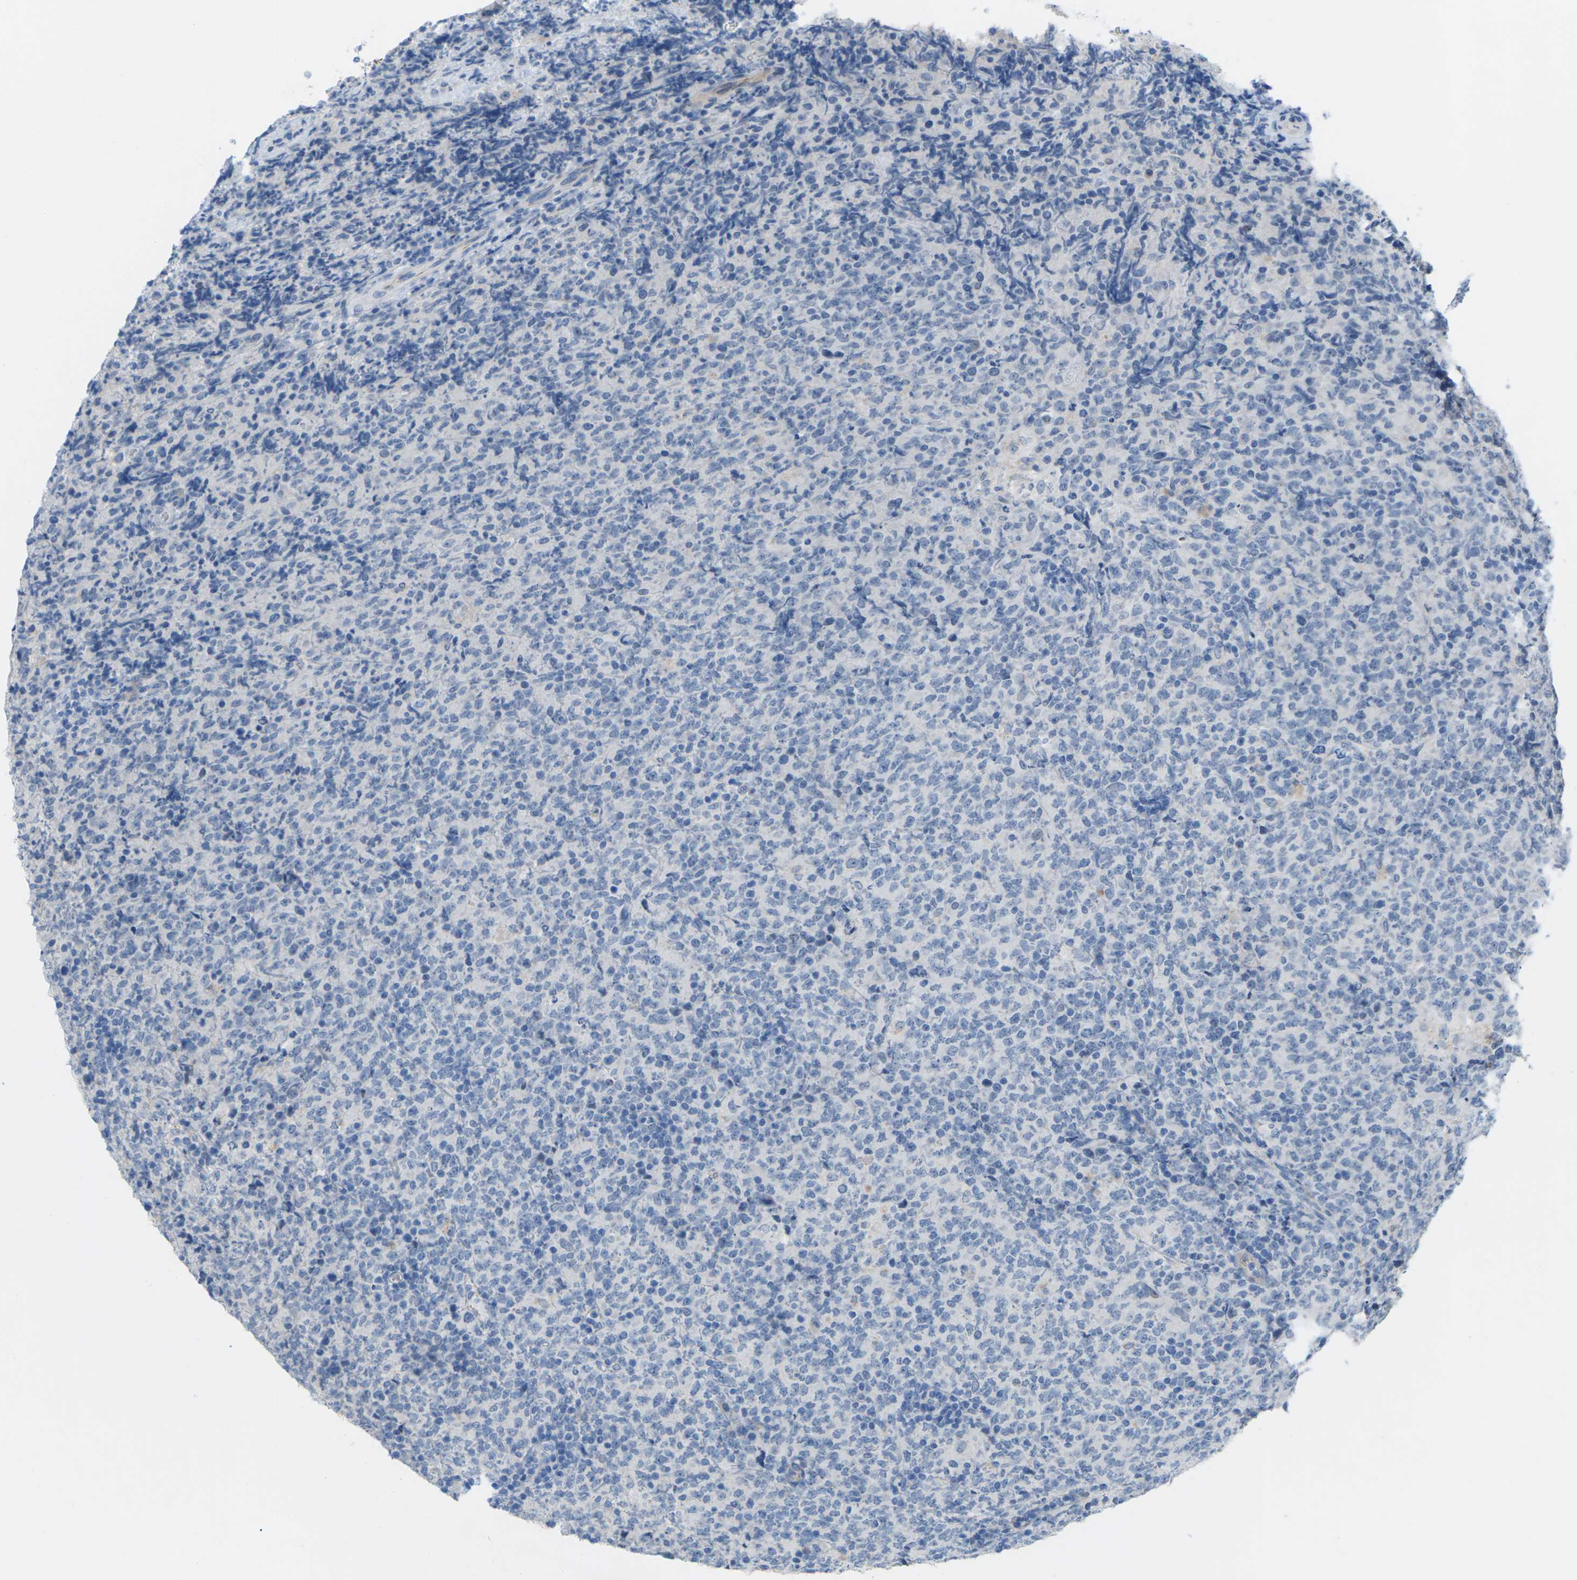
{"staining": {"intensity": "negative", "quantity": "none", "location": "none"}, "tissue": "lymphoma", "cell_type": "Tumor cells", "image_type": "cancer", "snomed": [{"axis": "morphology", "description": "Malignant lymphoma, non-Hodgkin's type, High grade"}, {"axis": "topography", "description": "Tonsil"}], "caption": "This photomicrograph is of high-grade malignant lymphoma, non-Hodgkin's type stained with IHC to label a protein in brown with the nuclei are counter-stained blue. There is no positivity in tumor cells.", "gene": "CLDN3", "patient": {"sex": "female", "age": 36}}